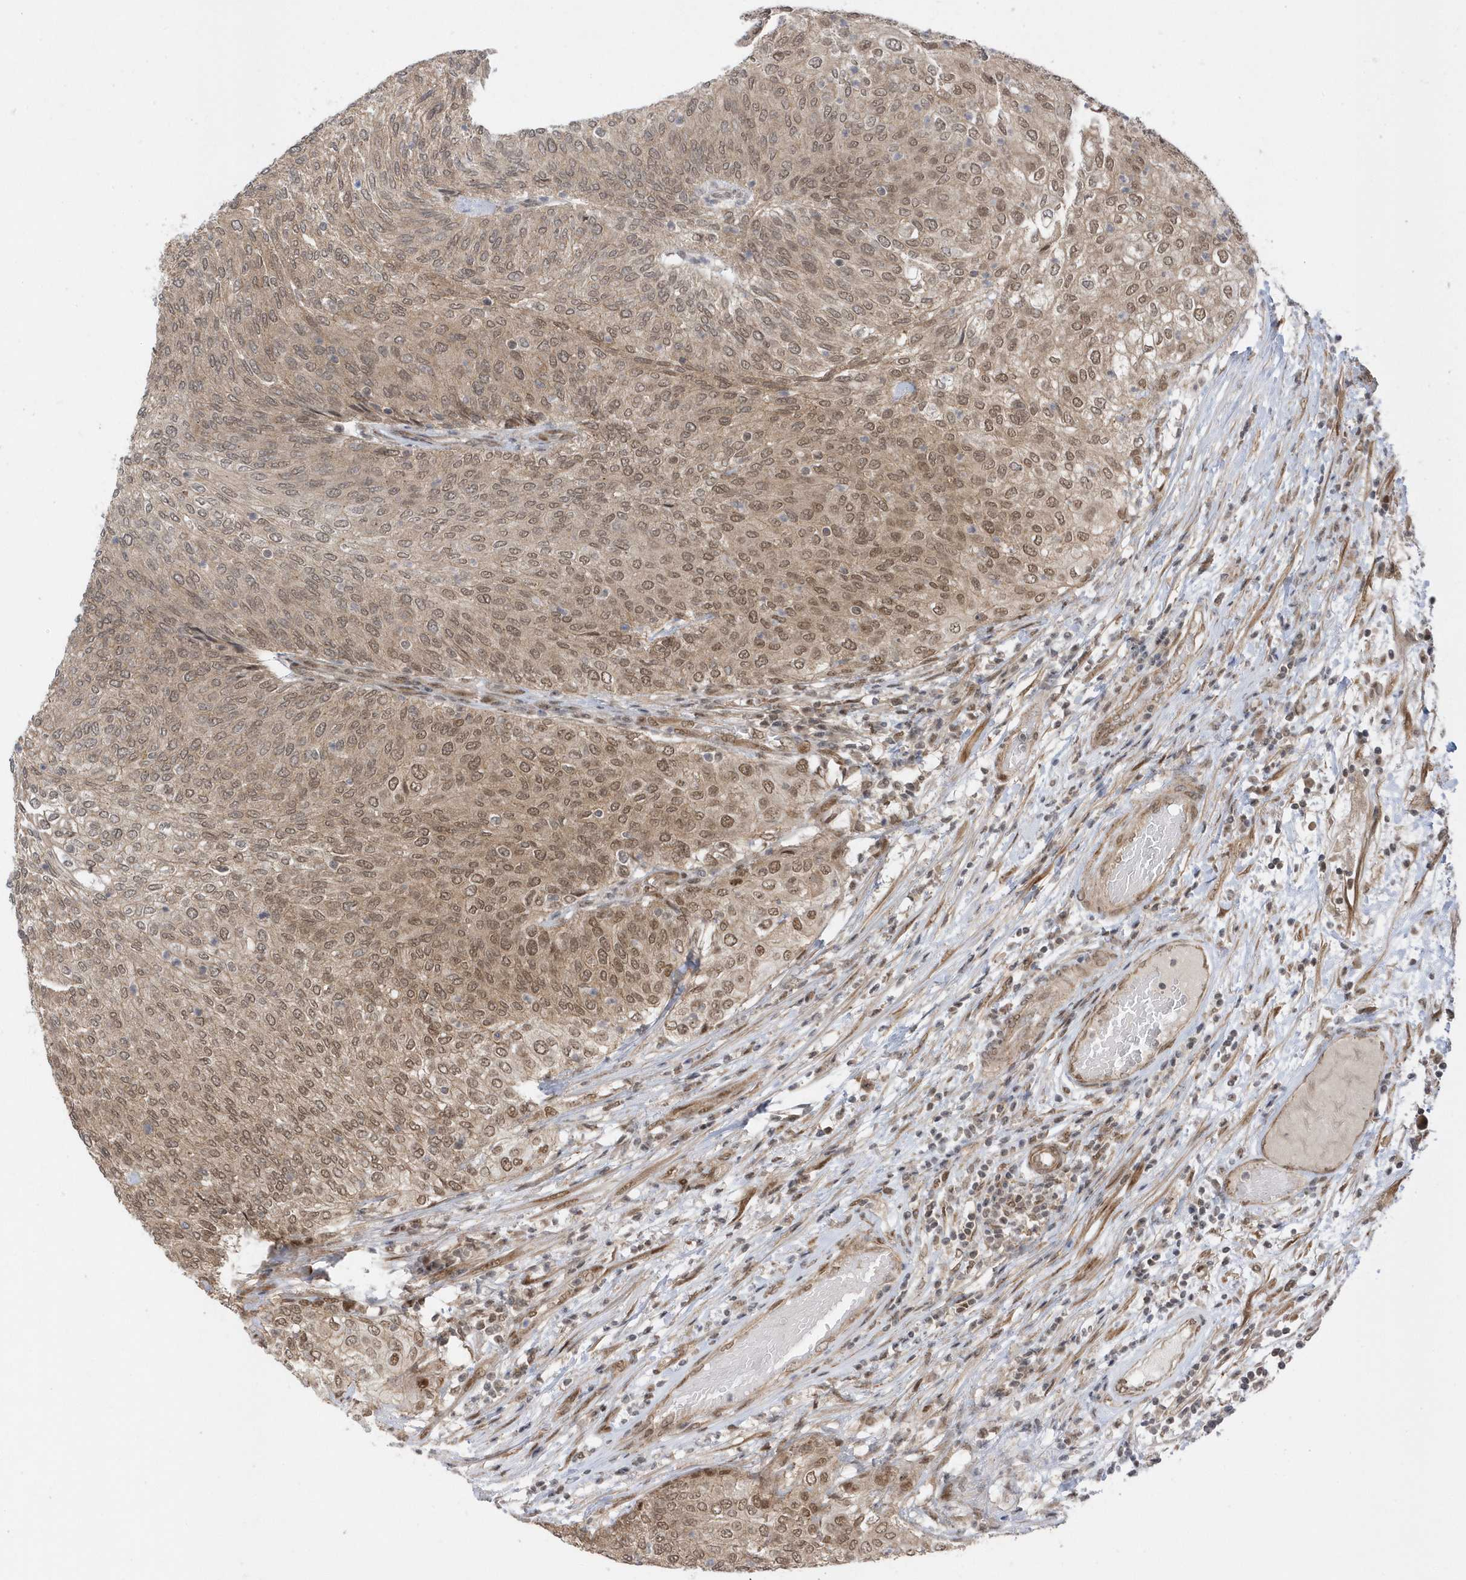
{"staining": {"intensity": "moderate", "quantity": ">75%", "location": "cytoplasmic/membranous,nuclear"}, "tissue": "urothelial cancer", "cell_type": "Tumor cells", "image_type": "cancer", "snomed": [{"axis": "morphology", "description": "Urothelial carcinoma, Low grade"}, {"axis": "topography", "description": "Urinary bladder"}], "caption": "Protein analysis of urothelial cancer tissue shows moderate cytoplasmic/membranous and nuclear expression in approximately >75% of tumor cells.", "gene": "USP53", "patient": {"sex": "female", "age": 79}}